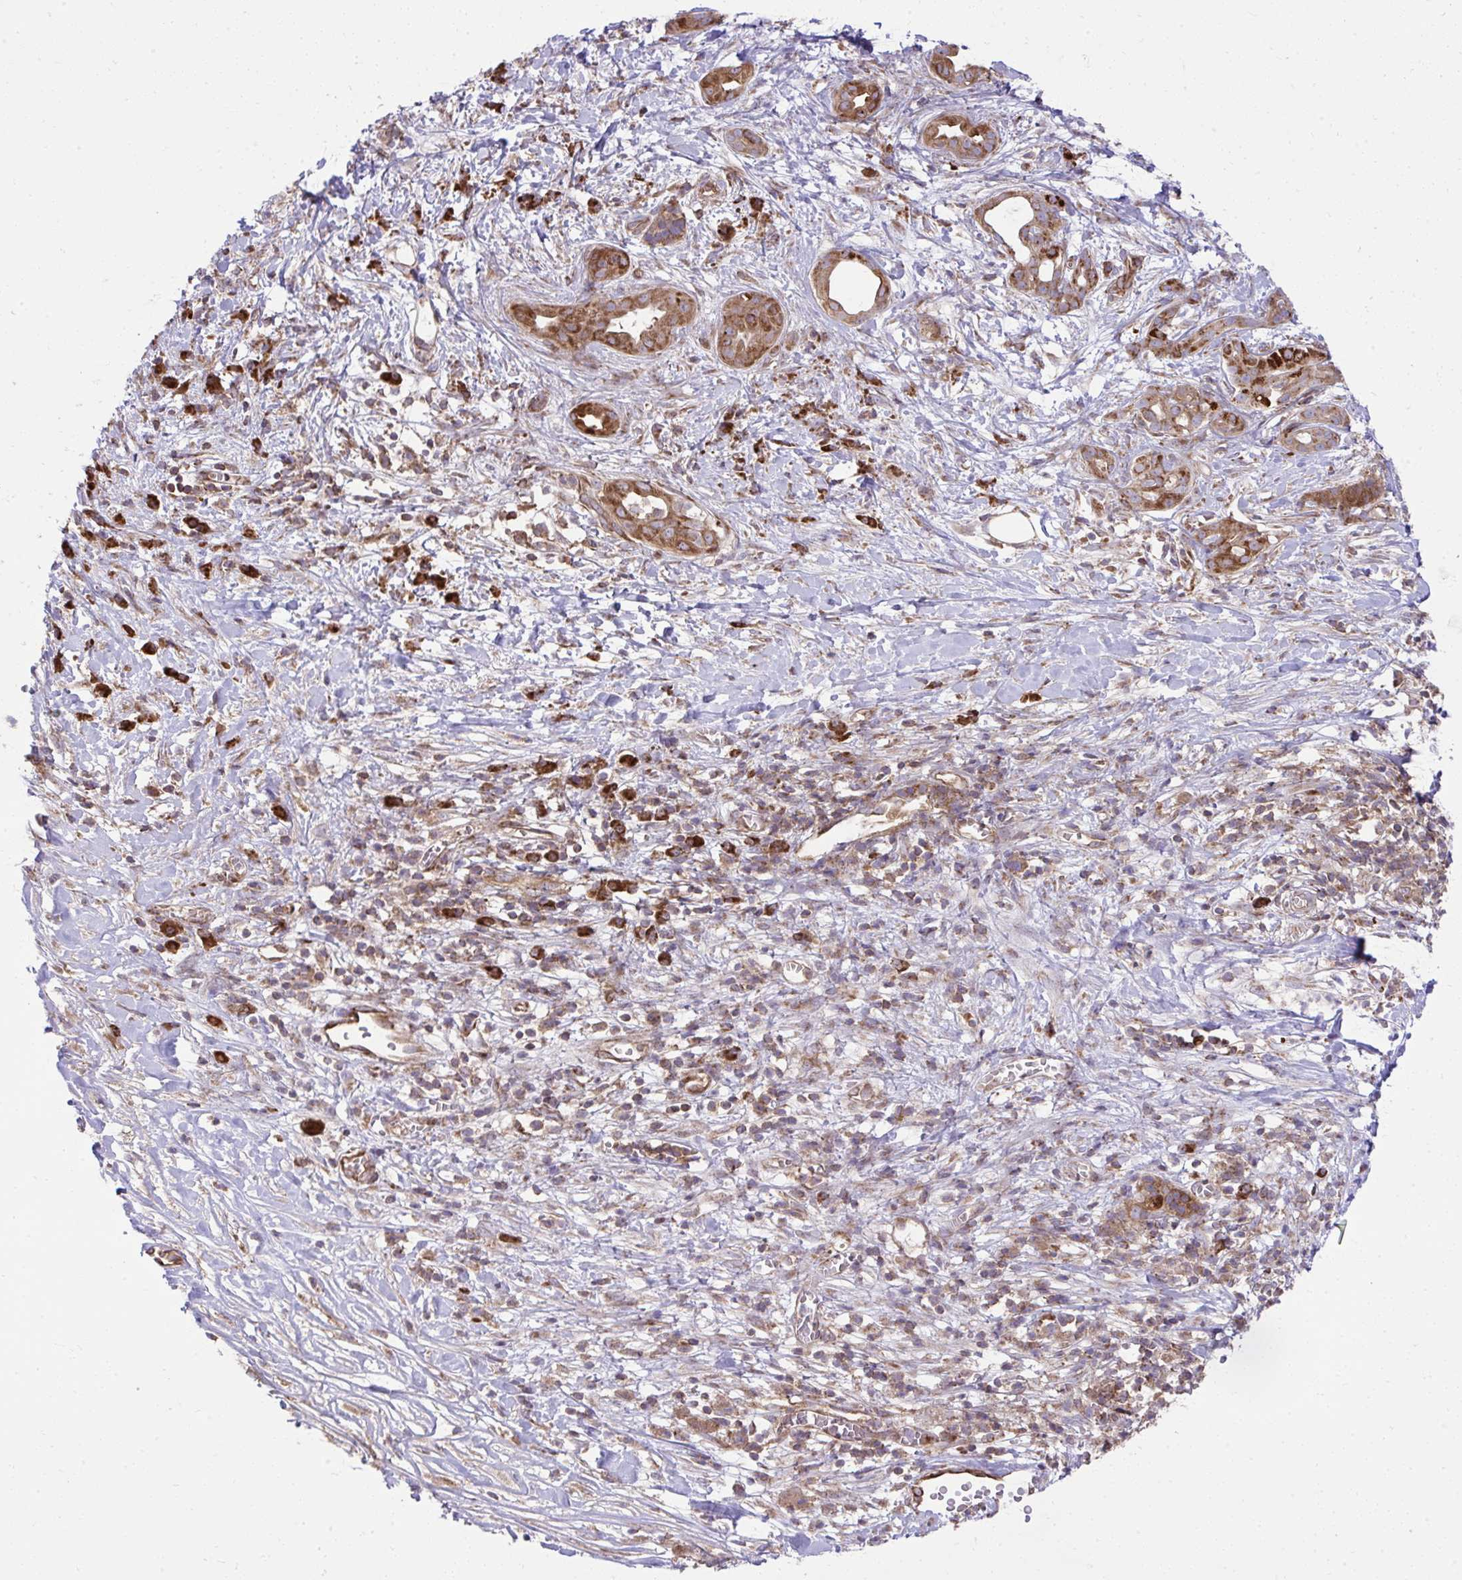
{"staining": {"intensity": "moderate", "quantity": ">75%", "location": "cytoplasmic/membranous"}, "tissue": "pancreatic cancer", "cell_type": "Tumor cells", "image_type": "cancer", "snomed": [{"axis": "morphology", "description": "Adenocarcinoma, NOS"}, {"axis": "topography", "description": "Pancreas"}], "caption": "Moderate cytoplasmic/membranous positivity for a protein is appreciated in about >75% of tumor cells of pancreatic cancer (adenocarcinoma) using immunohistochemistry.", "gene": "NMNAT3", "patient": {"sex": "male", "age": 61}}